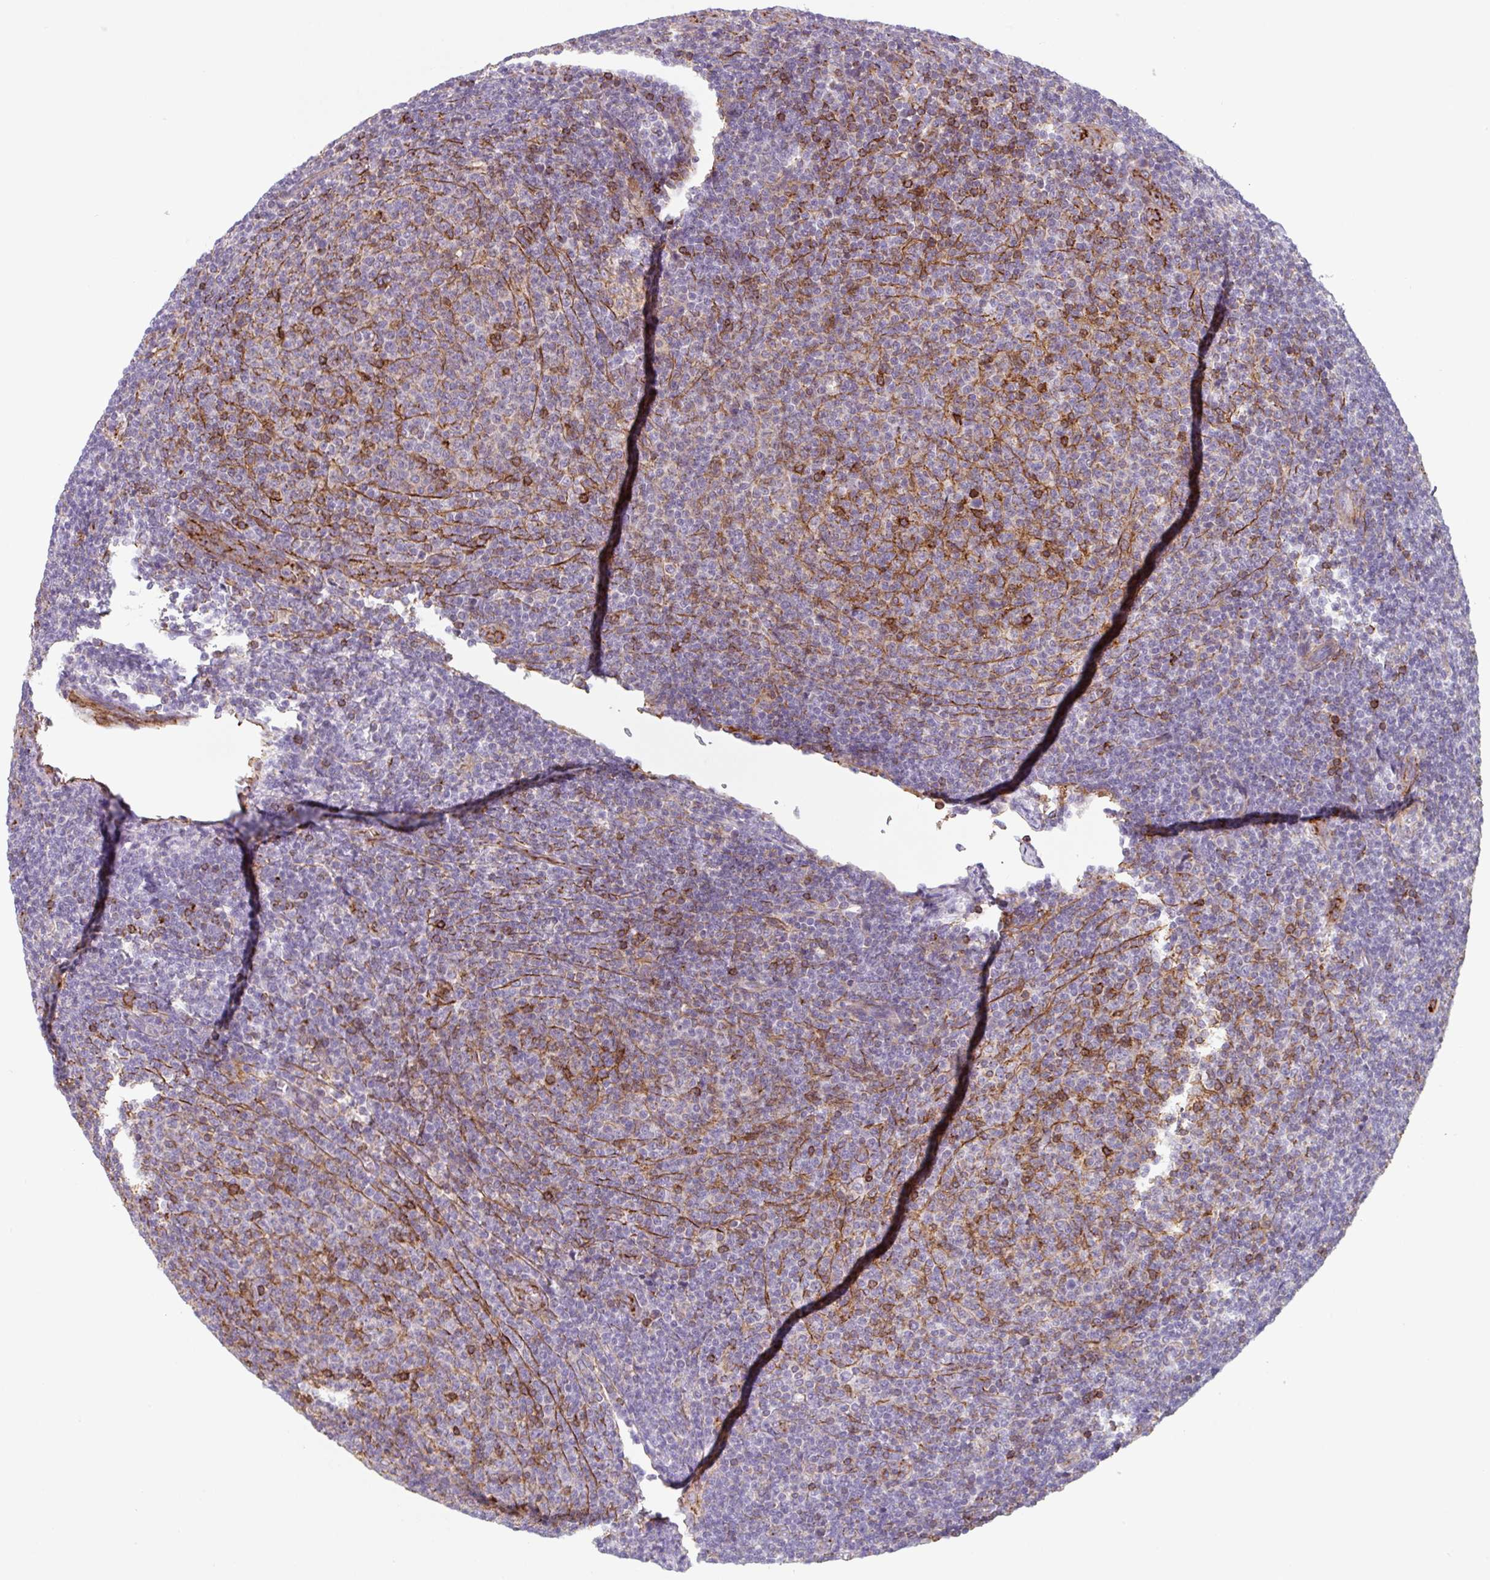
{"staining": {"intensity": "negative", "quantity": "none", "location": "none"}, "tissue": "lymphoma", "cell_type": "Tumor cells", "image_type": "cancer", "snomed": [{"axis": "morphology", "description": "Malignant lymphoma, non-Hodgkin's type, Low grade"}, {"axis": "topography", "description": "Lymph node"}], "caption": "Malignant lymphoma, non-Hodgkin's type (low-grade) was stained to show a protein in brown. There is no significant positivity in tumor cells. Nuclei are stained in blue.", "gene": "DHFR2", "patient": {"sex": "male", "age": 66}}